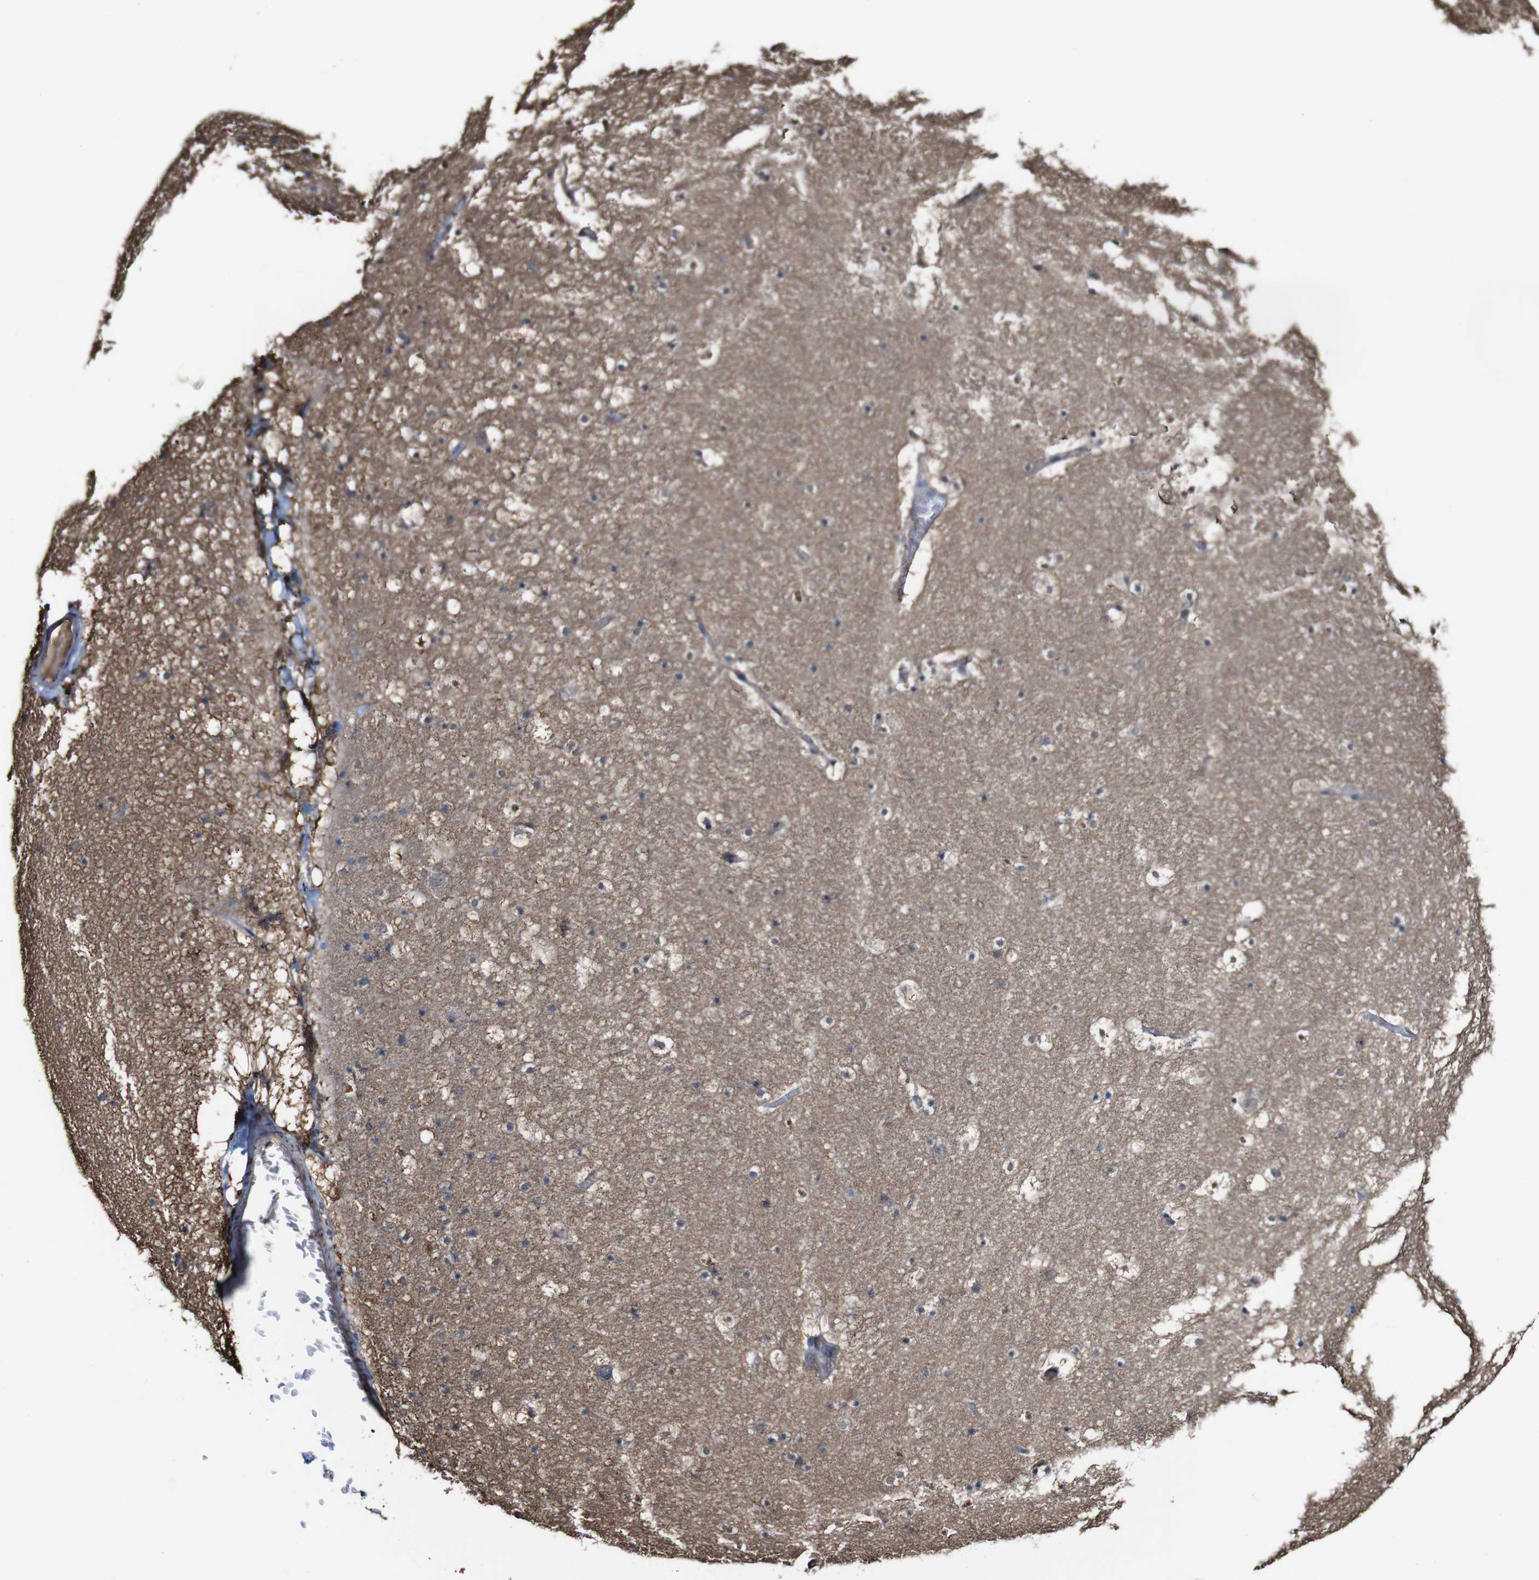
{"staining": {"intensity": "moderate", "quantity": "<25%", "location": "cytoplasmic/membranous"}, "tissue": "hippocampus", "cell_type": "Glial cells", "image_type": "normal", "snomed": [{"axis": "morphology", "description": "Normal tissue, NOS"}, {"axis": "topography", "description": "Hippocampus"}], "caption": "Protein staining of benign hippocampus shows moderate cytoplasmic/membranous expression in about <25% of glial cells.", "gene": "PTPRR", "patient": {"sex": "male", "age": 45}}